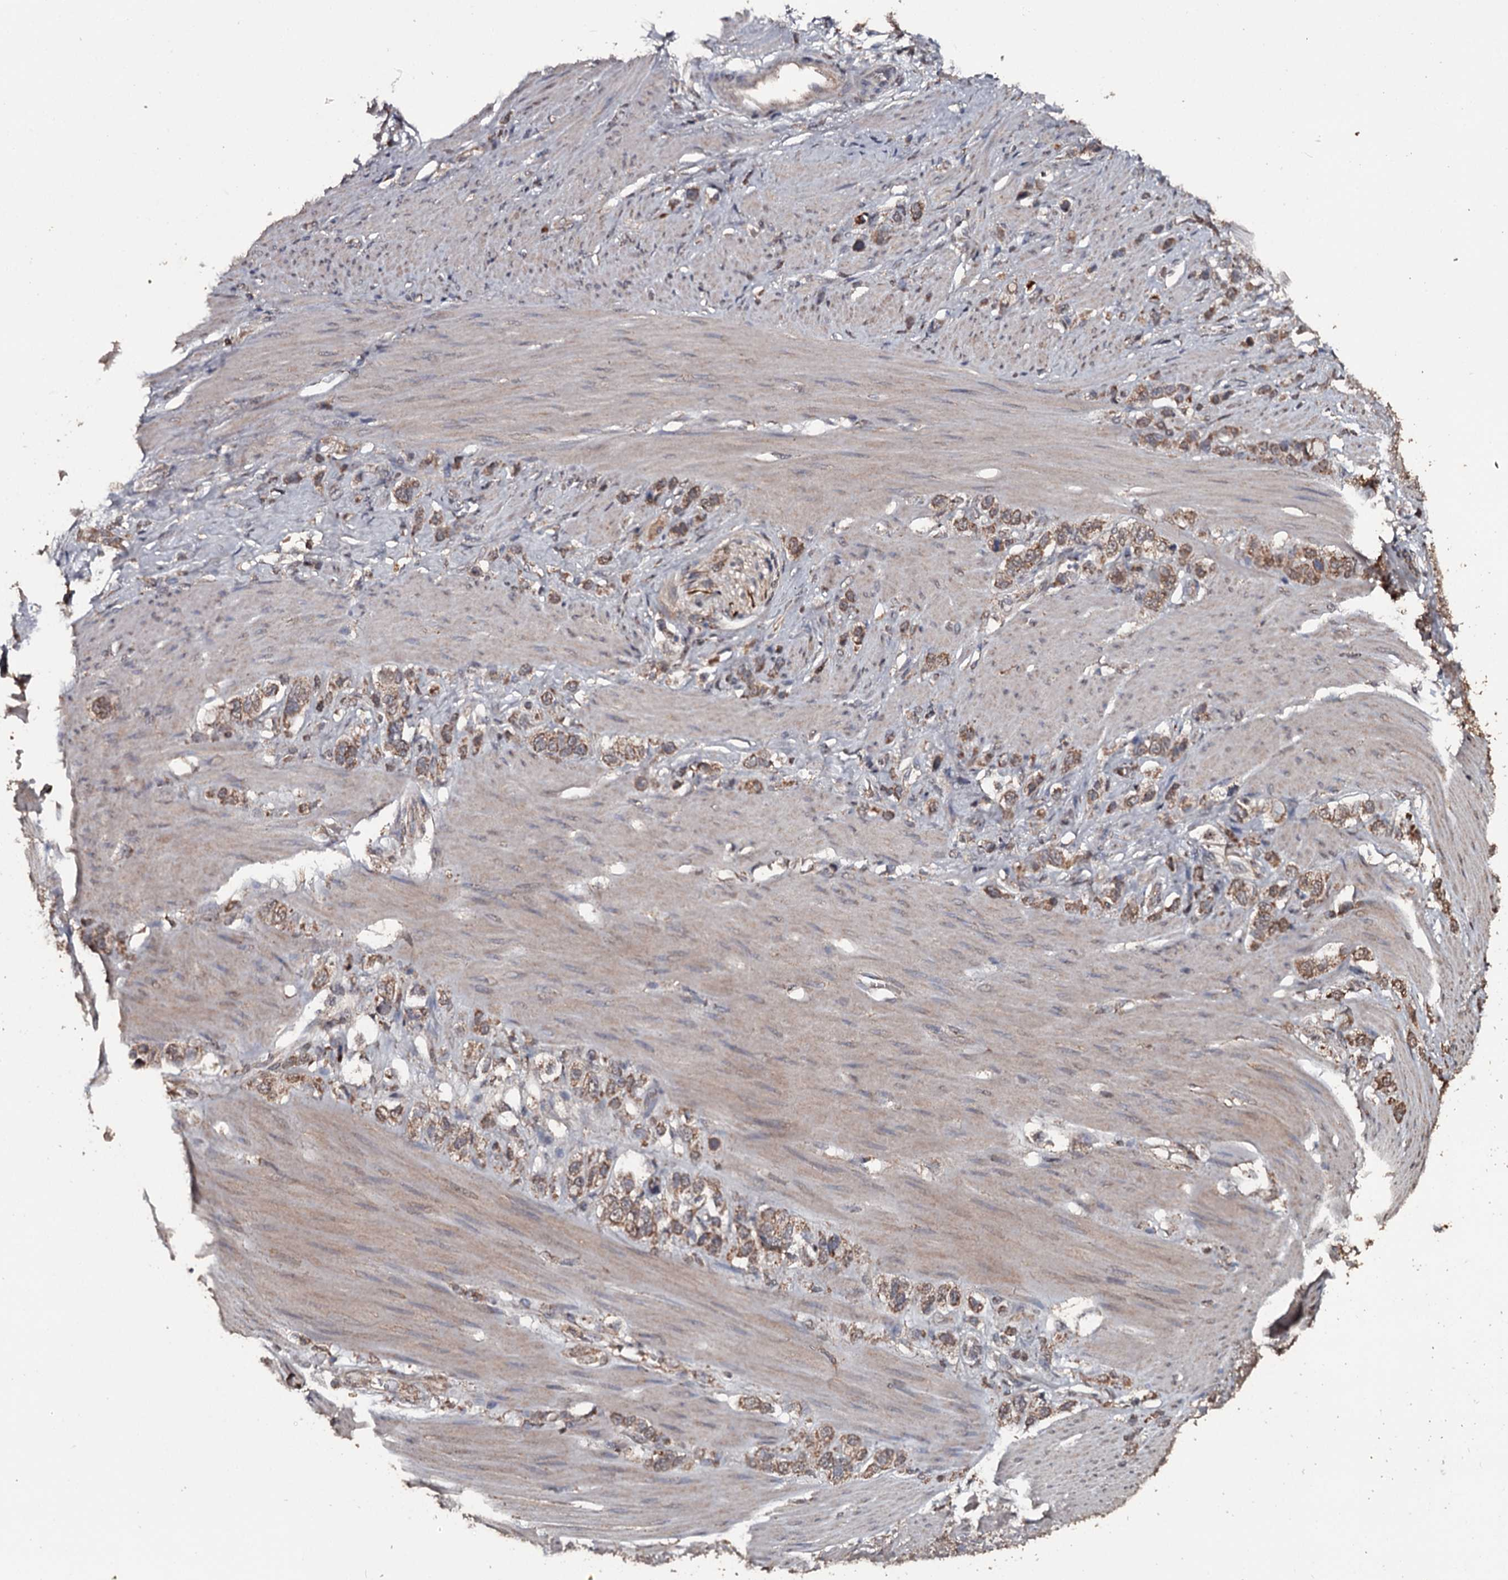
{"staining": {"intensity": "moderate", "quantity": ">75%", "location": "cytoplasmic/membranous"}, "tissue": "stomach cancer", "cell_type": "Tumor cells", "image_type": "cancer", "snomed": [{"axis": "morphology", "description": "Adenocarcinoma, NOS"}, {"axis": "morphology", "description": "Adenocarcinoma, High grade"}, {"axis": "topography", "description": "Stomach, upper"}, {"axis": "topography", "description": "Stomach, lower"}], "caption": "Protein staining of adenocarcinoma (stomach) tissue demonstrates moderate cytoplasmic/membranous positivity in about >75% of tumor cells.", "gene": "WIPI1", "patient": {"sex": "female", "age": 65}}